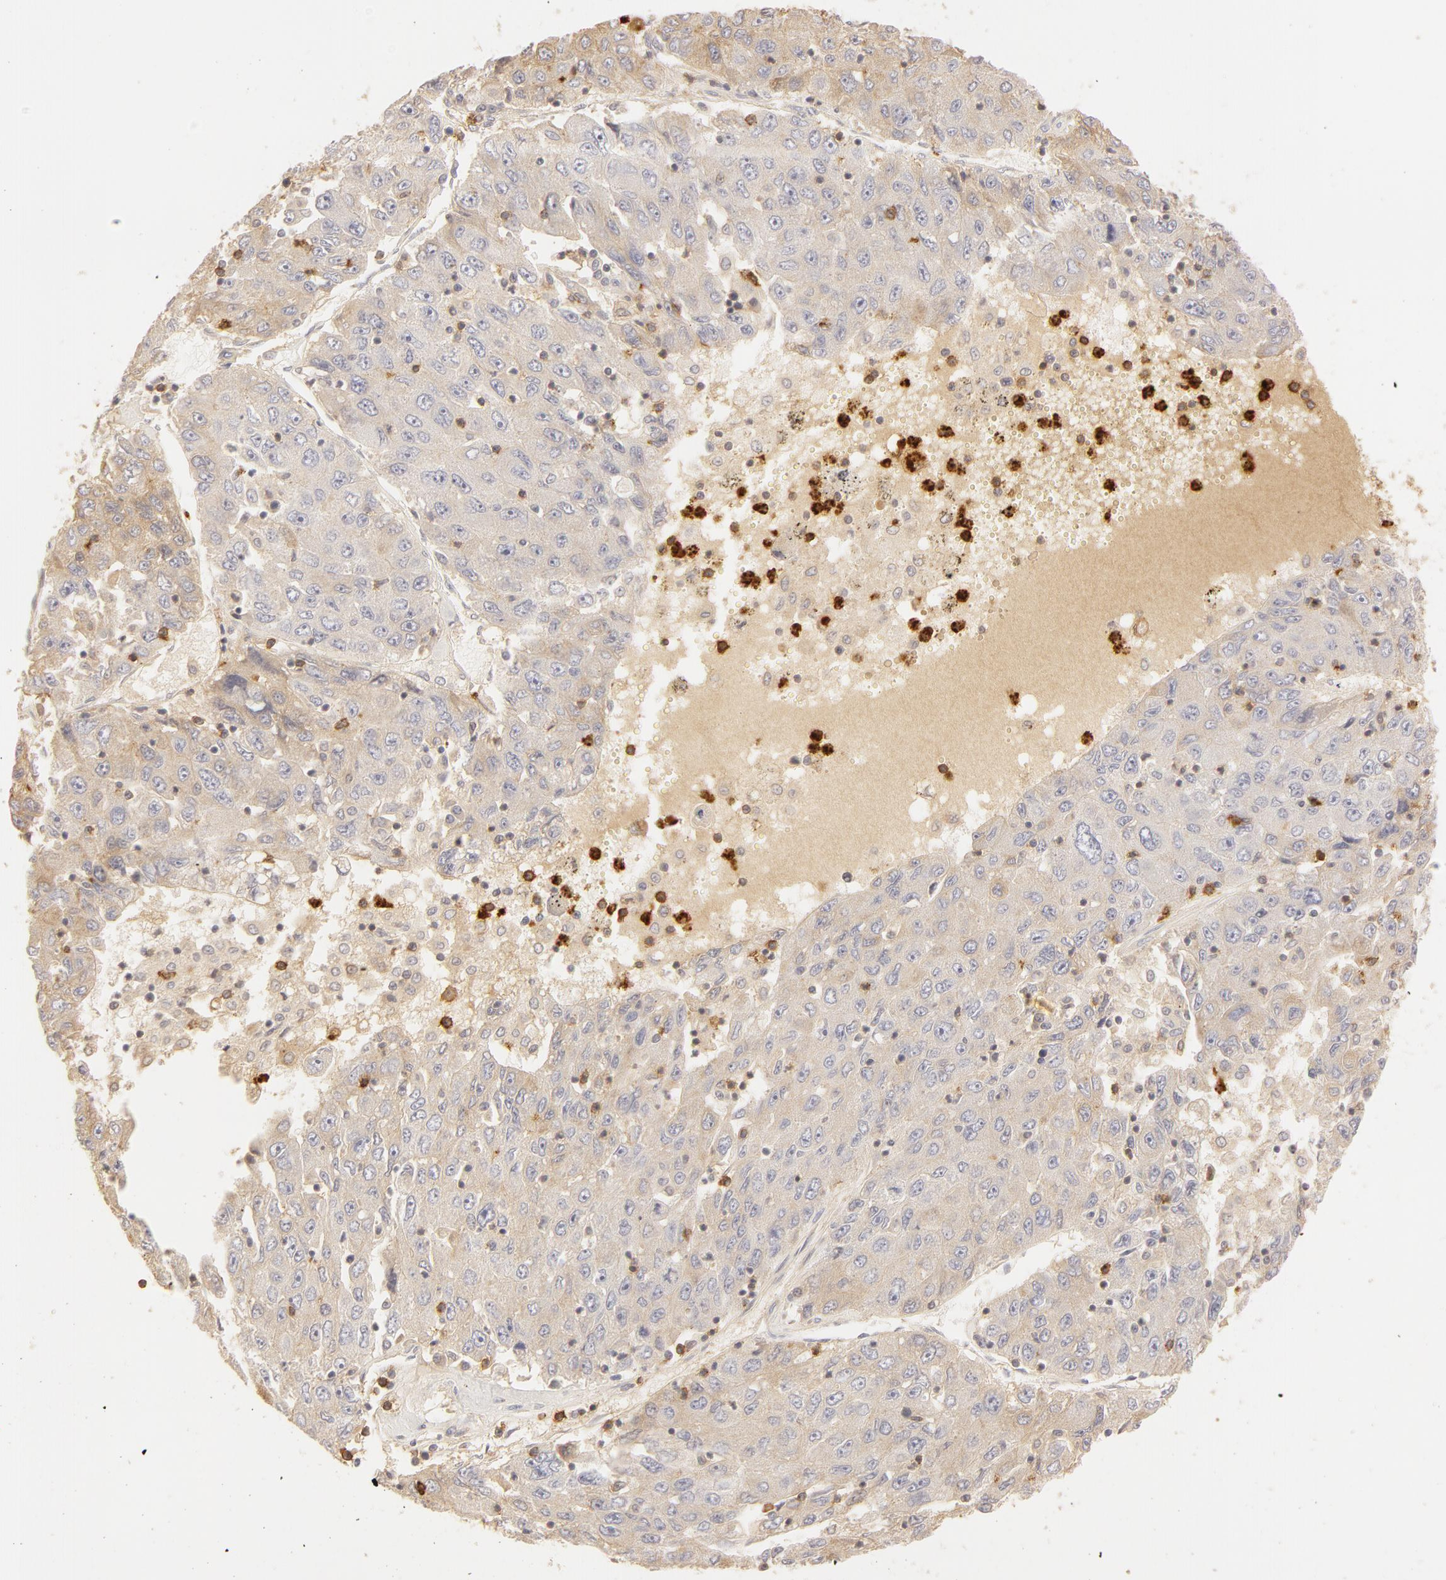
{"staining": {"intensity": "weak", "quantity": "25%-75%", "location": "cytoplasmic/membranous"}, "tissue": "liver cancer", "cell_type": "Tumor cells", "image_type": "cancer", "snomed": [{"axis": "morphology", "description": "Carcinoma, Hepatocellular, NOS"}, {"axis": "topography", "description": "Liver"}], "caption": "This is an image of IHC staining of liver cancer, which shows weak staining in the cytoplasmic/membranous of tumor cells.", "gene": "C1R", "patient": {"sex": "male", "age": 49}}